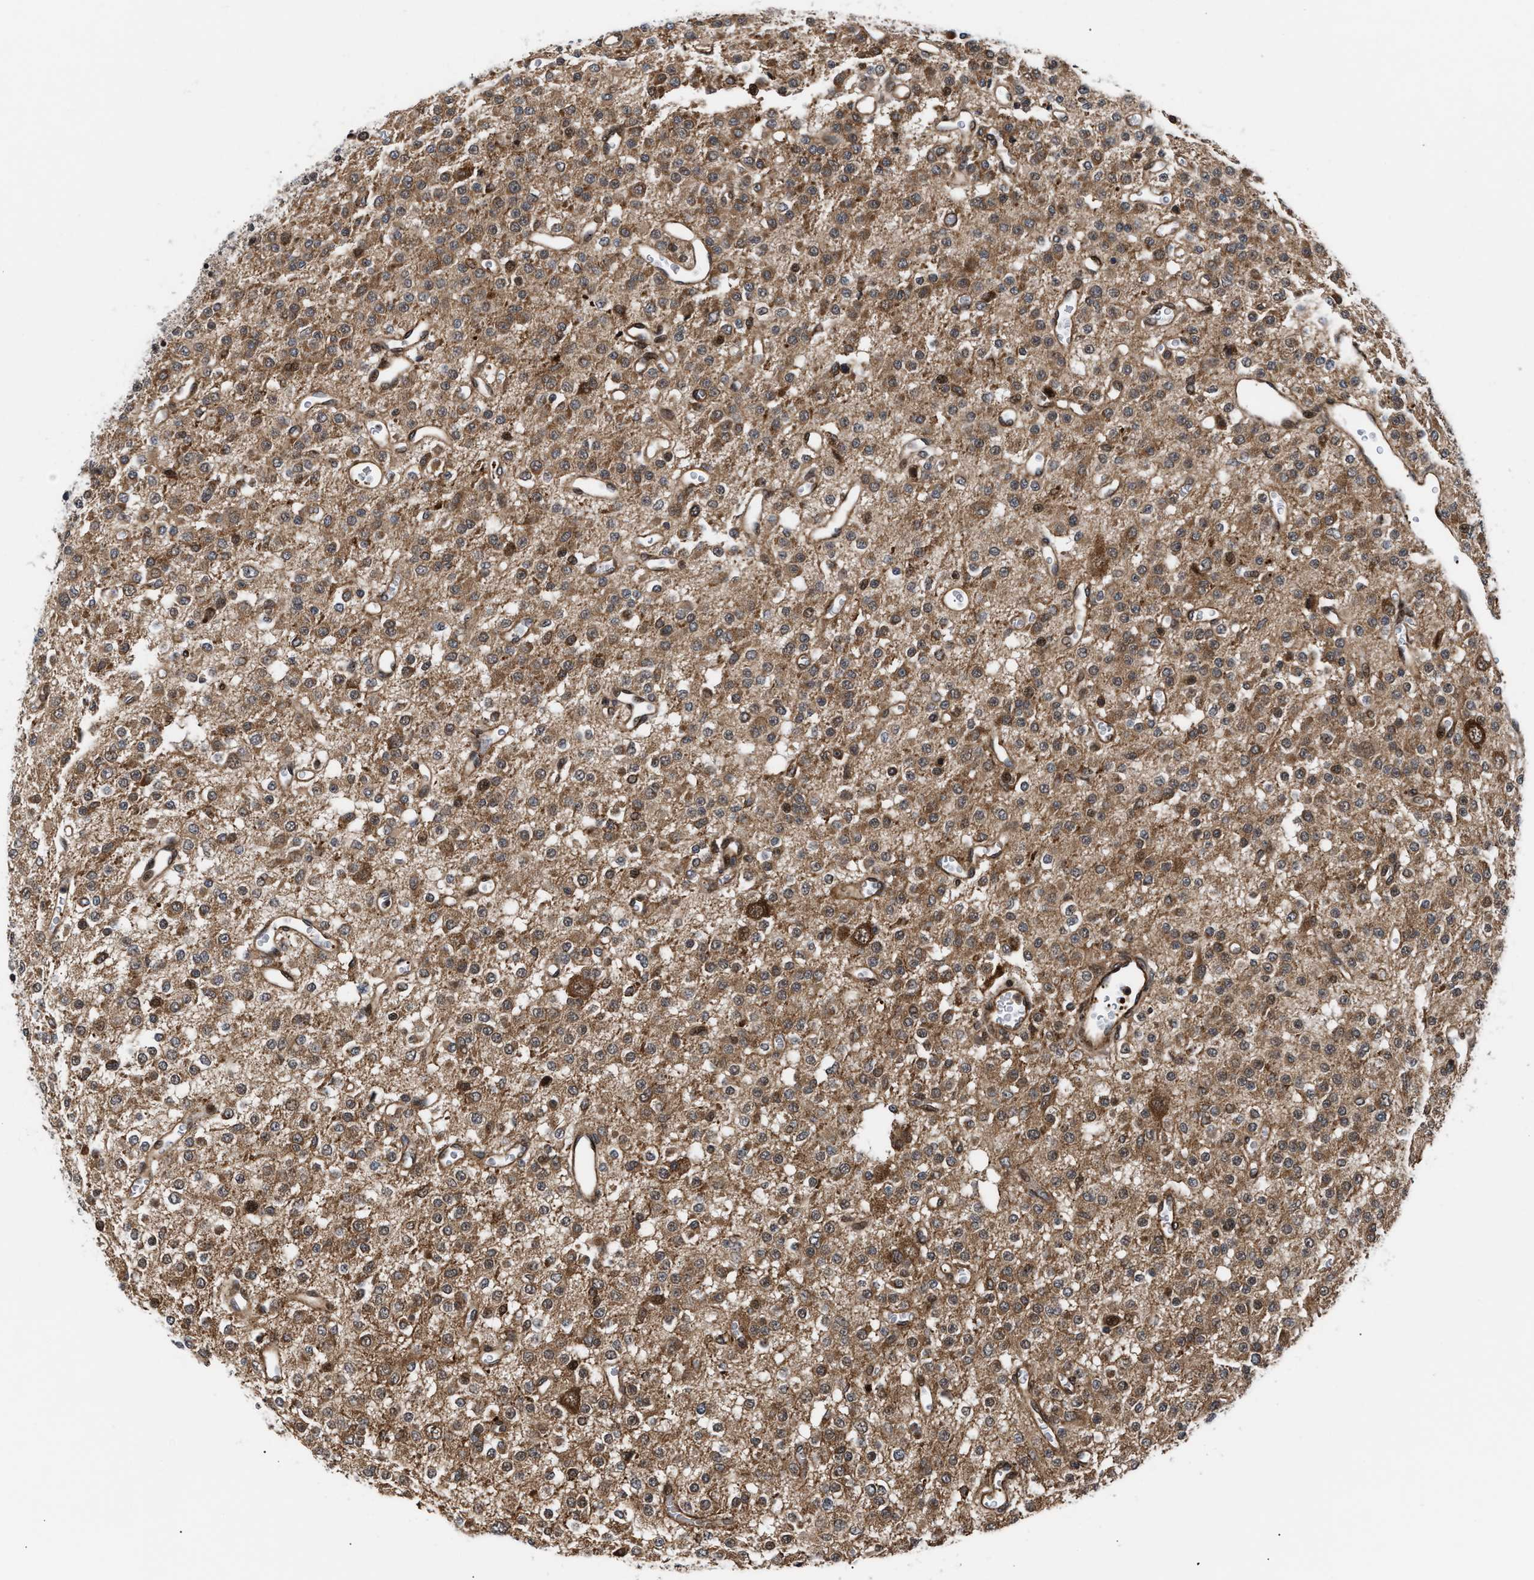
{"staining": {"intensity": "moderate", "quantity": "25%-75%", "location": "cytoplasmic/membranous,nuclear"}, "tissue": "glioma", "cell_type": "Tumor cells", "image_type": "cancer", "snomed": [{"axis": "morphology", "description": "Glioma, malignant, Low grade"}, {"axis": "topography", "description": "Brain"}], "caption": "This photomicrograph reveals IHC staining of human glioma, with medium moderate cytoplasmic/membranous and nuclear expression in about 25%-75% of tumor cells.", "gene": "STAU2", "patient": {"sex": "male", "age": 38}}